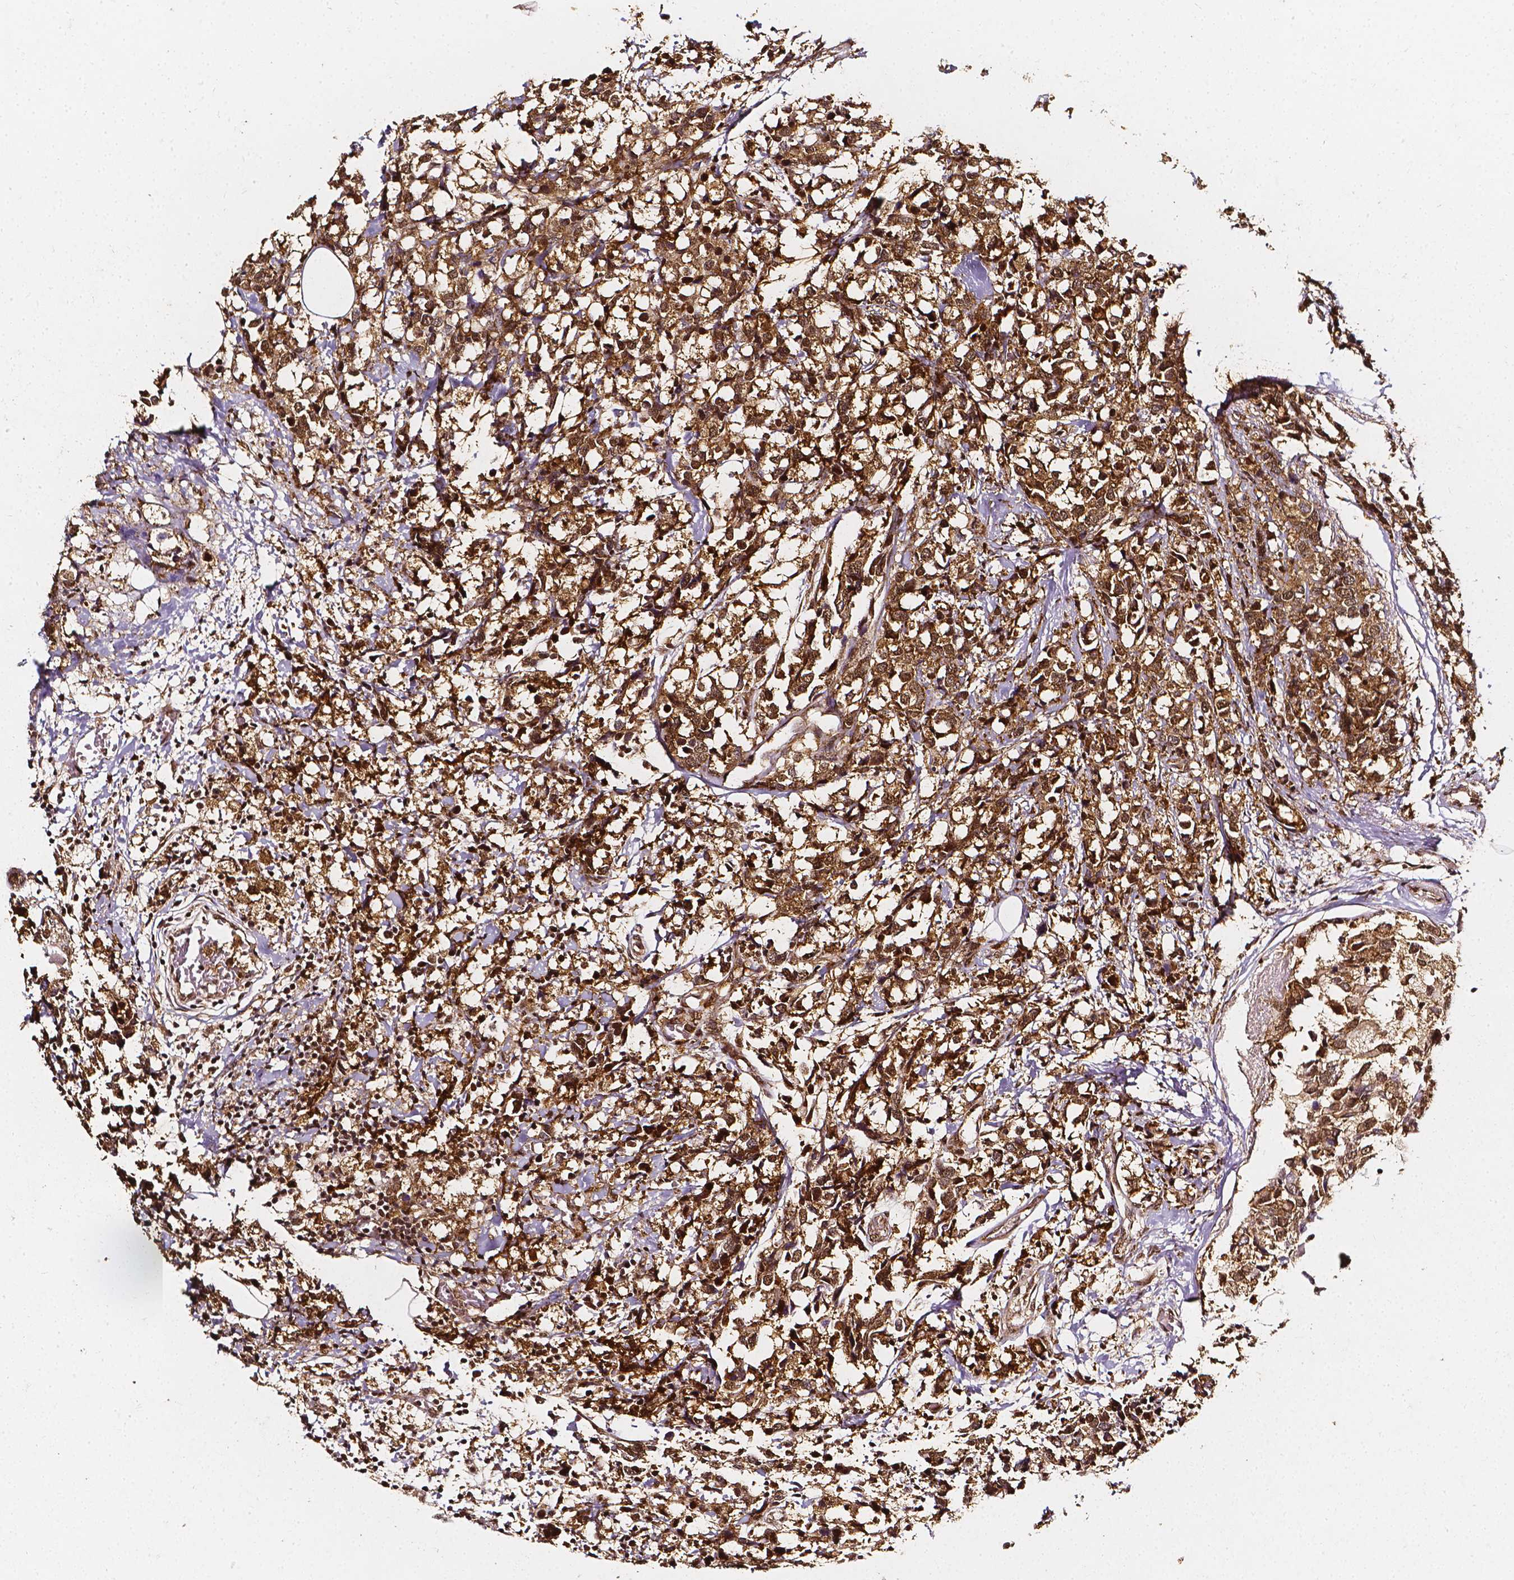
{"staining": {"intensity": "moderate", "quantity": ">75%", "location": "cytoplasmic/membranous,nuclear"}, "tissue": "breast cancer", "cell_type": "Tumor cells", "image_type": "cancer", "snomed": [{"axis": "morphology", "description": "Lobular carcinoma"}, {"axis": "topography", "description": "Breast"}], "caption": "A high-resolution photomicrograph shows immunohistochemistry (IHC) staining of breast cancer, which reveals moderate cytoplasmic/membranous and nuclear expression in about >75% of tumor cells.", "gene": "SMN1", "patient": {"sex": "female", "age": 59}}